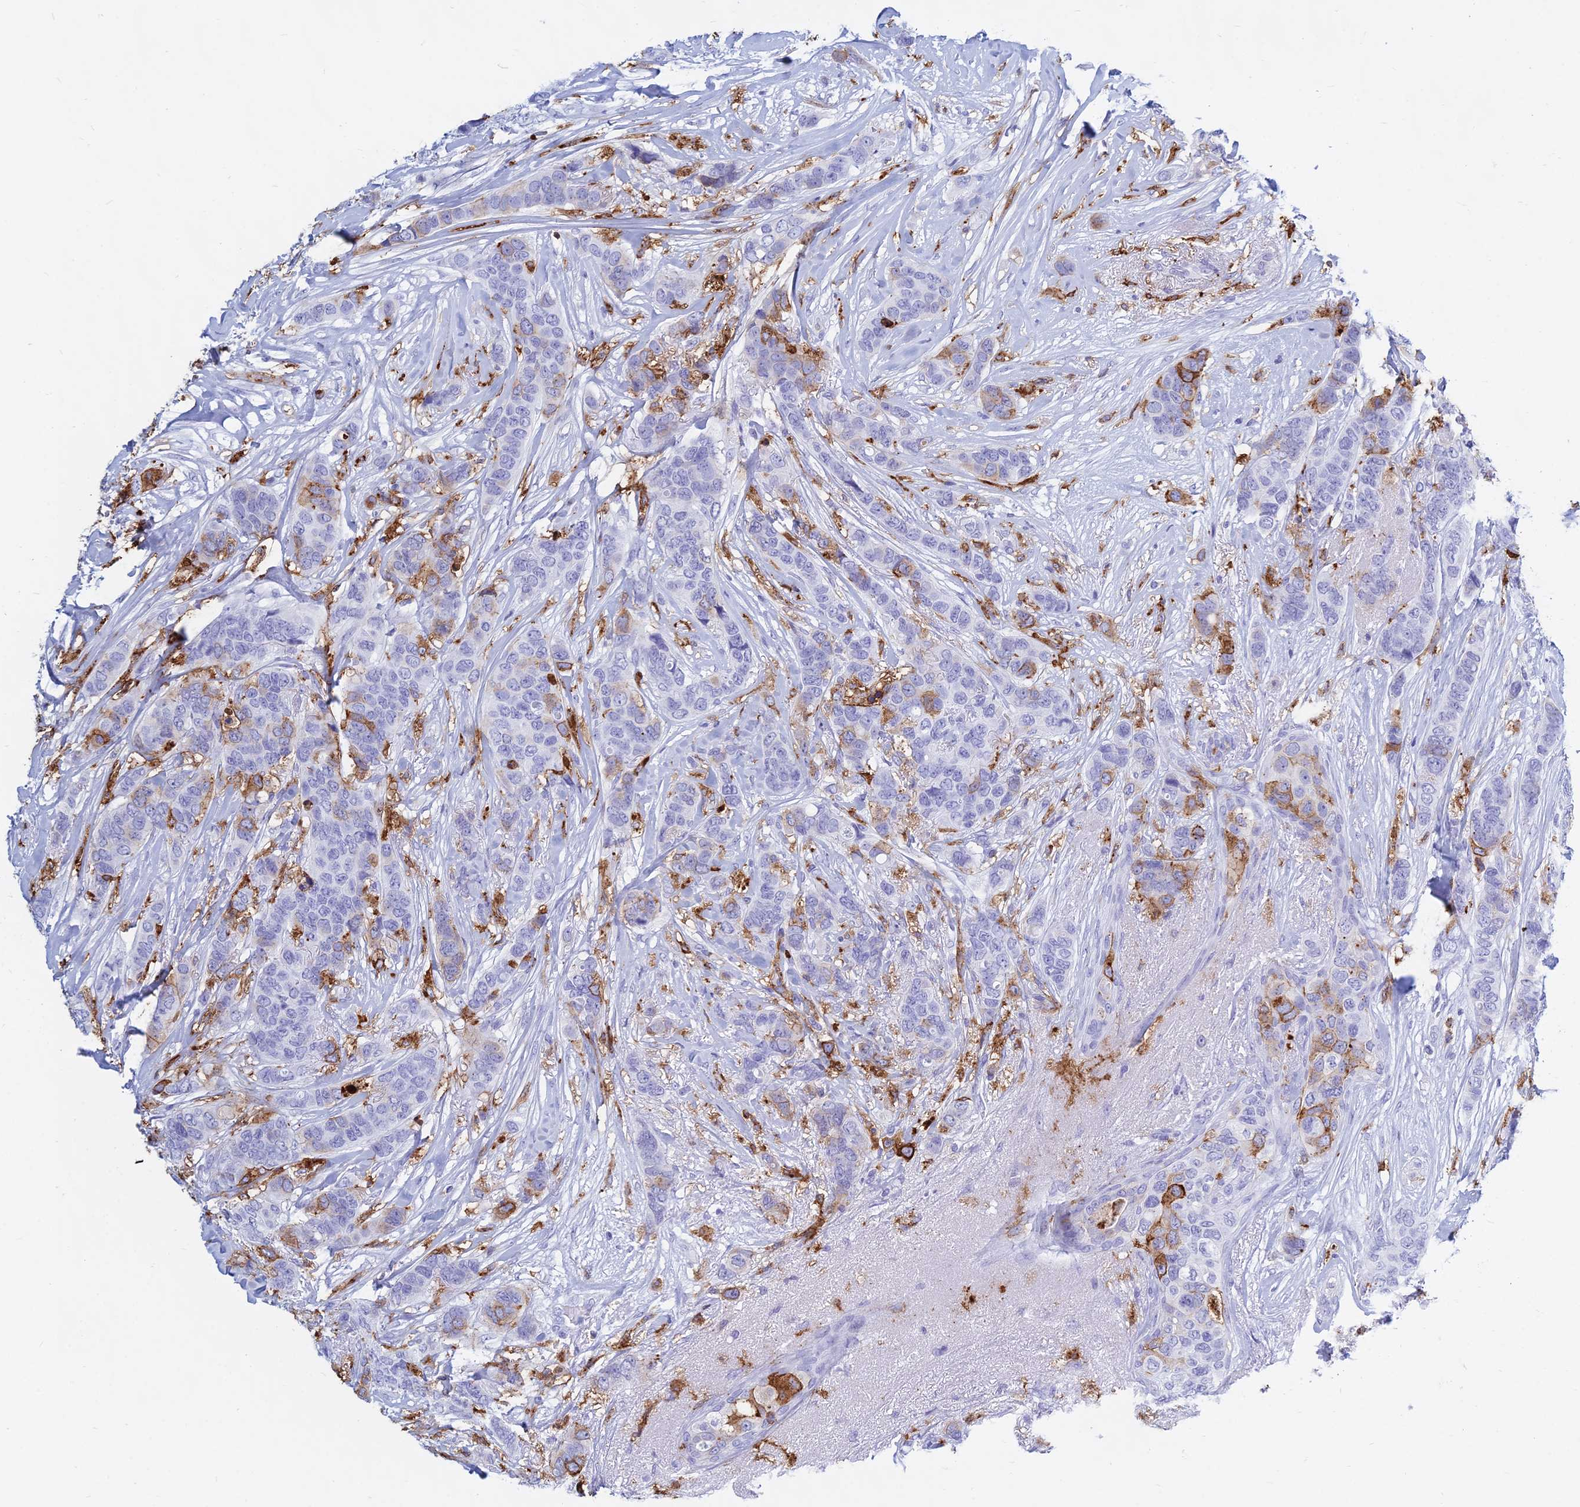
{"staining": {"intensity": "moderate", "quantity": "<25%", "location": "cytoplasmic/membranous"}, "tissue": "breast cancer", "cell_type": "Tumor cells", "image_type": "cancer", "snomed": [{"axis": "morphology", "description": "Lobular carcinoma"}, {"axis": "topography", "description": "Breast"}], "caption": "A low amount of moderate cytoplasmic/membranous positivity is identified in about <25% of tumor cells in breast lobular carcinoma tissue. (DAB (3,3'-diaminobenzidine) IHC with brightfield microscopy, high magnification).", "gene": "HLA-DRB1", "patient": {"sex": "female", "age": 51}}